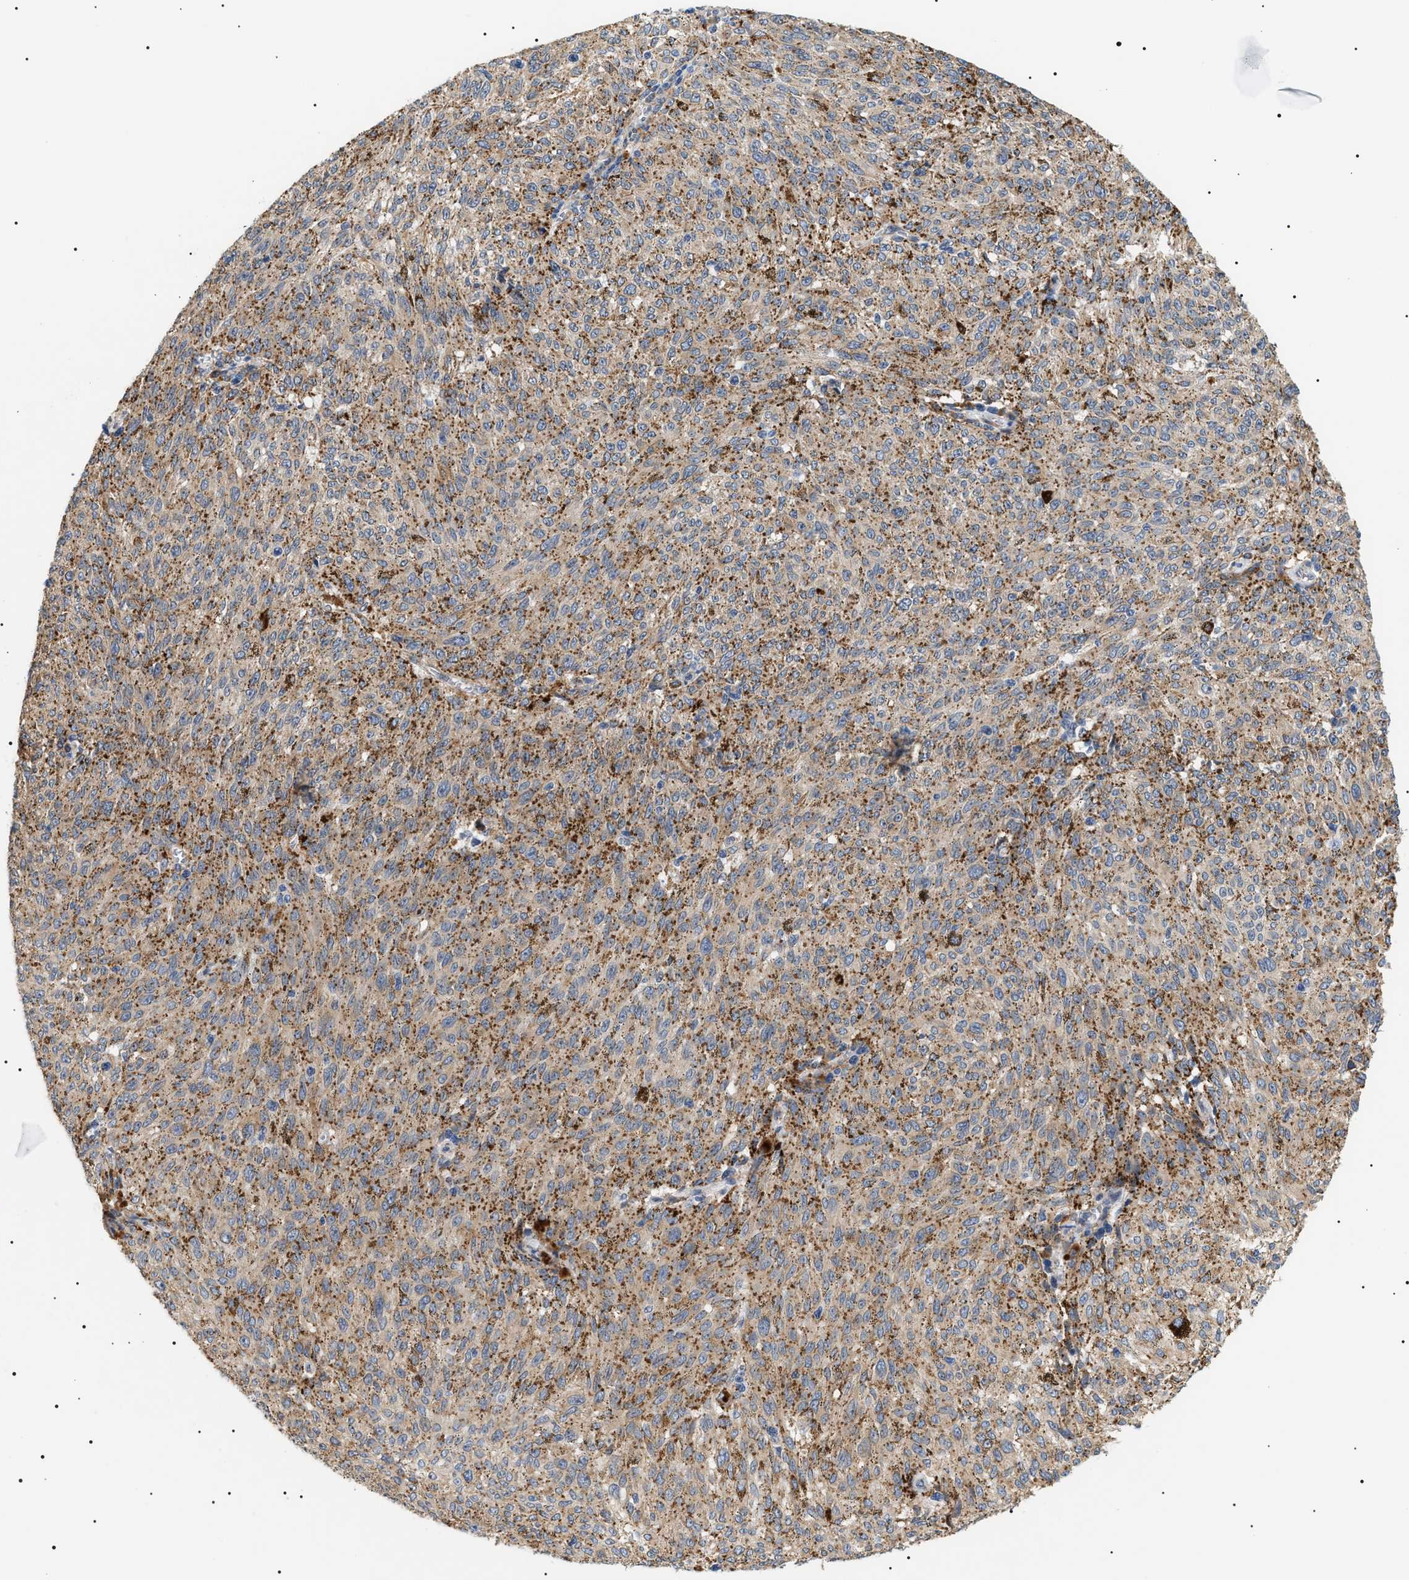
{"staining": {"intensity": "weak", "quantity": ">75%", "location": "cytoplasmic/membranous"}, "tissue": "melanoma", "cell_type": "Tumor cells", "image_type": "cancer", "snomed": [{"axis": "morphology", "description": "Malignant melanoma, NOS"}, {"axis": "topography", "description": "Skin"}], "caption": "Human malignant melanoma stained with a protein marker demonstrates weak staining in tumor cells.", "gene": "HSD17B11", "patient": {"sex": "female", "age": 72}}